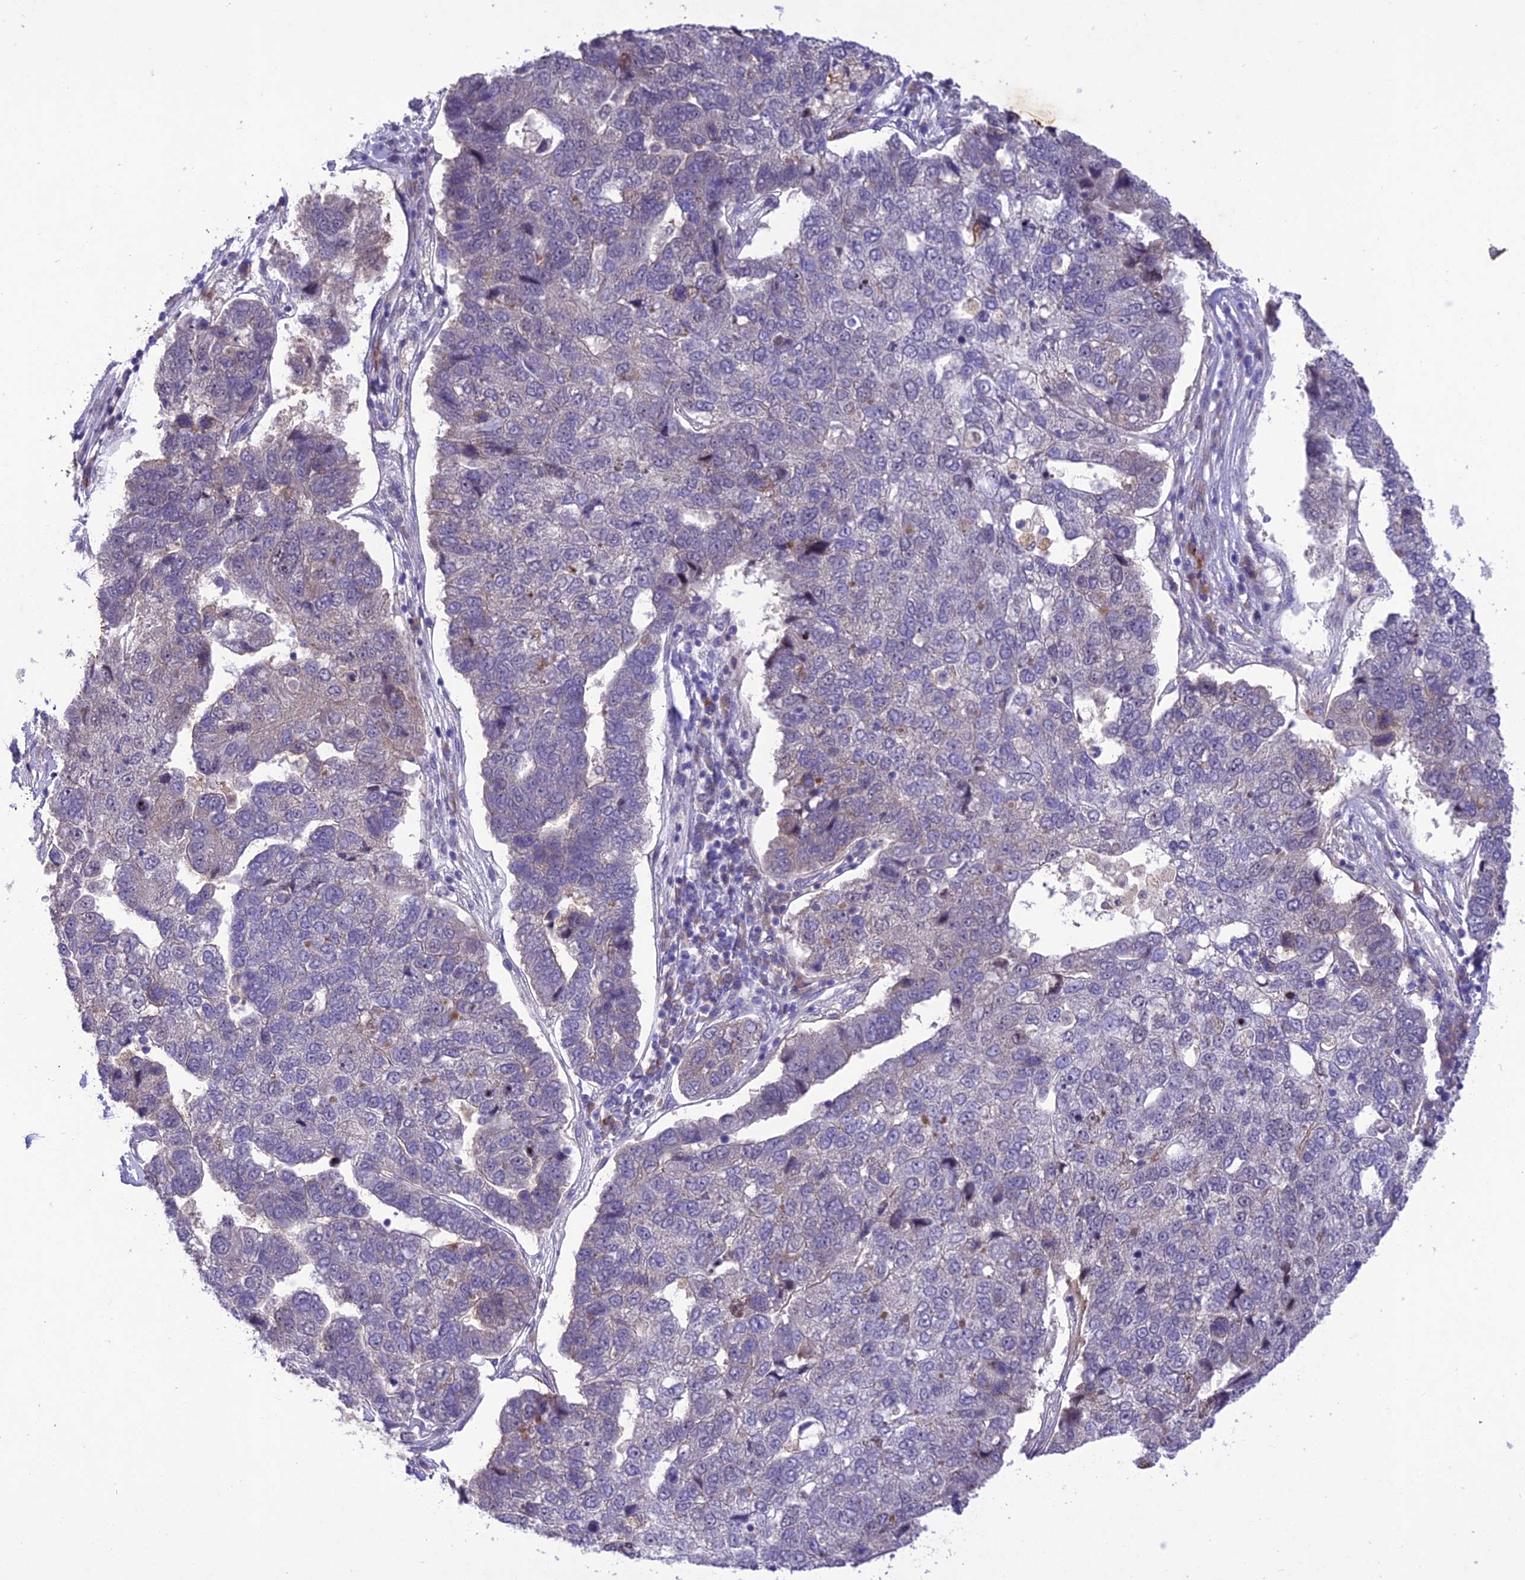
{"staining": {"intensity": "negative", "quantity": "none", "location": "none"}, "tissue": "pancreatic cancer", "cell_type": "Tumor cells", "image_type": "cancer", "snomed": [{"axis": "morphology", "description": "Adenocarcinoma, NOS"}, {"axis": "topography", "description": "Pancreas"}], "caption": "Tumor cells are negative for protein expression in human adenocarcinoma (pancreatic).", "gene": "ANKRD52", "patient": {"sex": "female", "age": 61}}